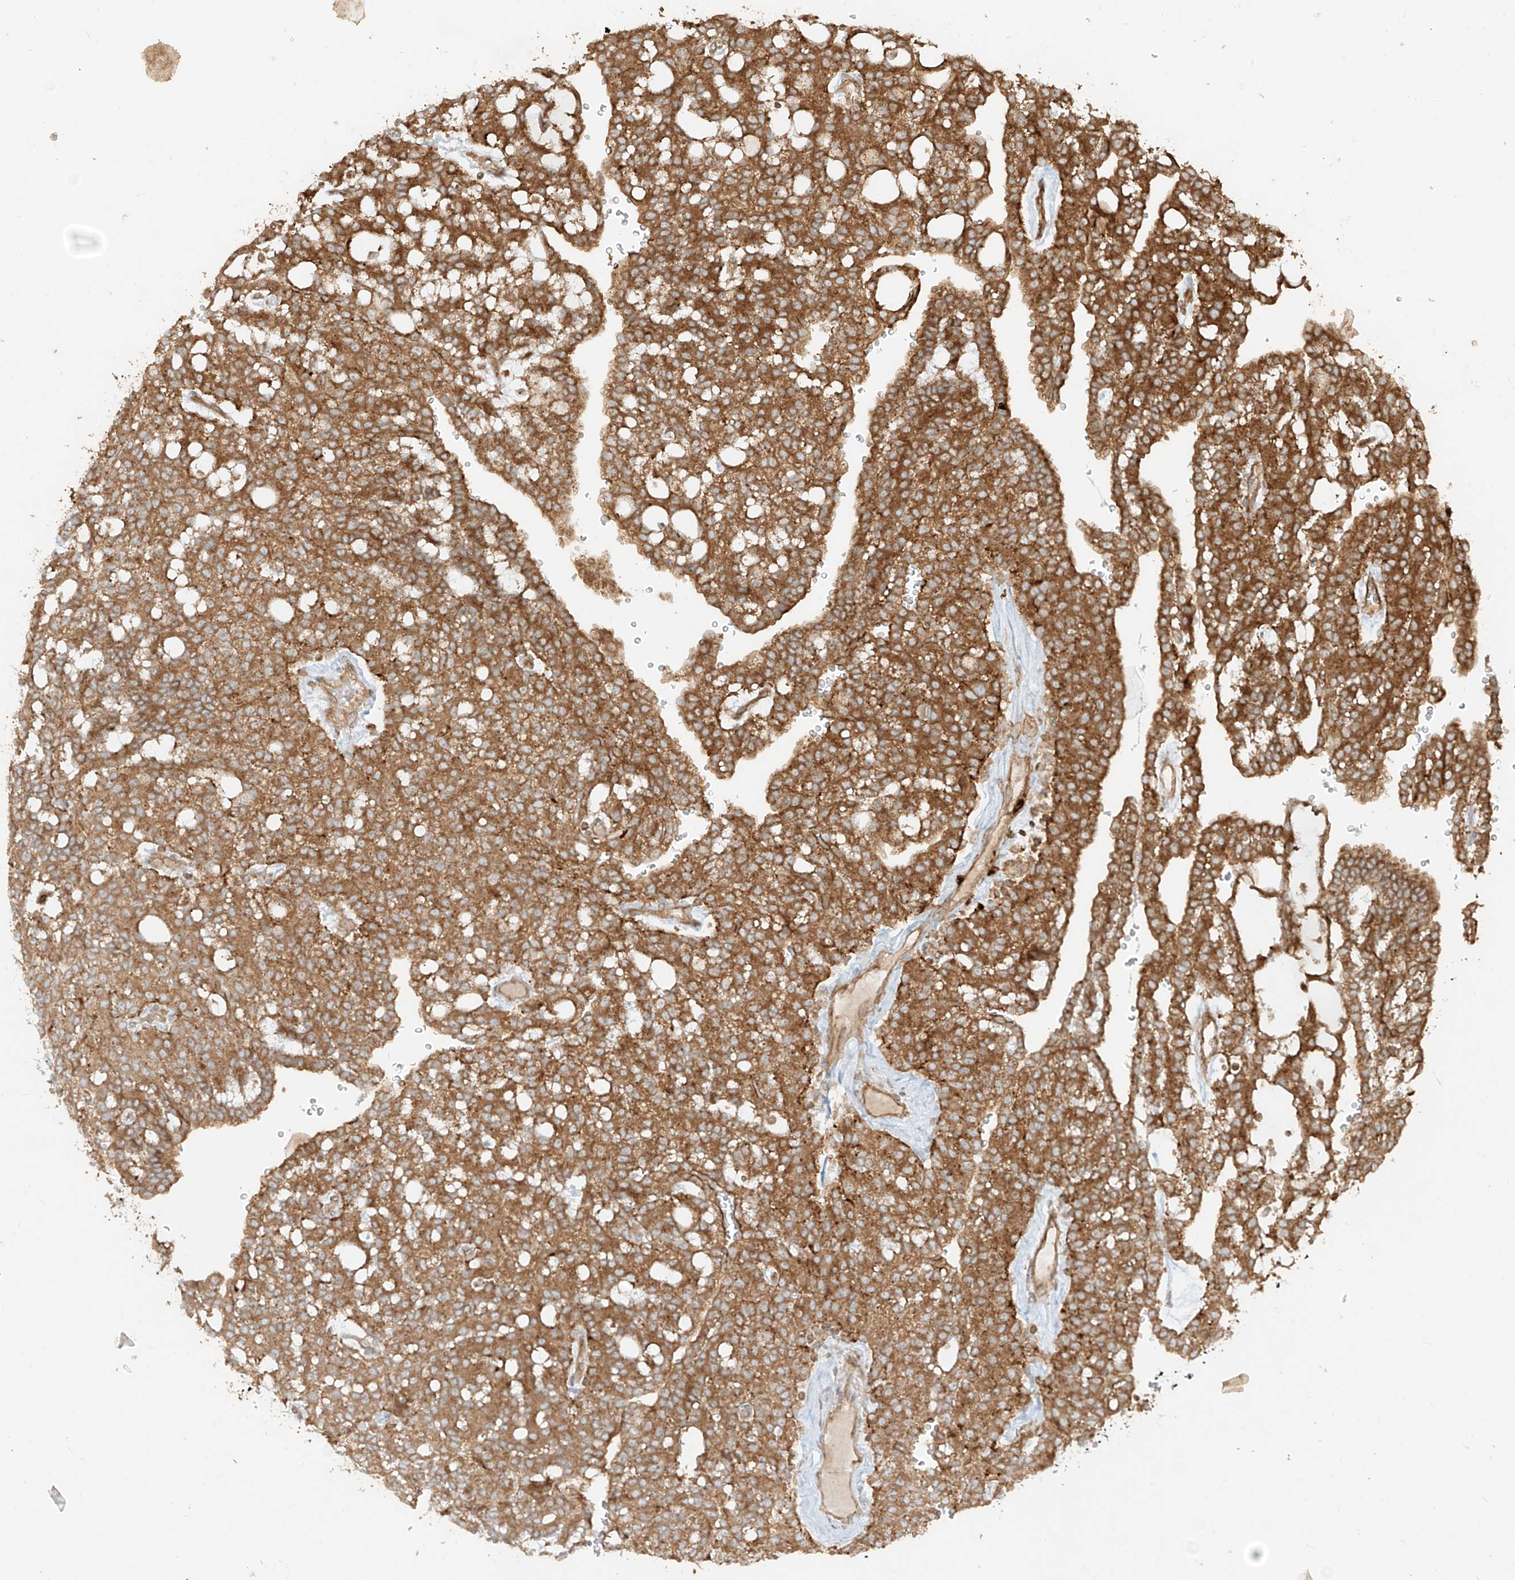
{"staining": {"intensity": "moderate", "quantity": ">75%", "location": "cytoplasmic/membranous"}, "tissue": "renal cancer", "cell_type": "Tumor cells", "image_type": "cancer", "snomed": [{"axis": "morphology", "description": "Adenocarcinoma, NOS"}, {"axis": "topography", "description": "Kidney"}], "caption": "Immunohistochemical staining of renal cancer demonstrates medium levels of moderate cytoplasmic/membranous positivity in approximately >75% of tumor cells.", "gene": "CCDC115", "patient": {"sex": "male", "age": 63}}